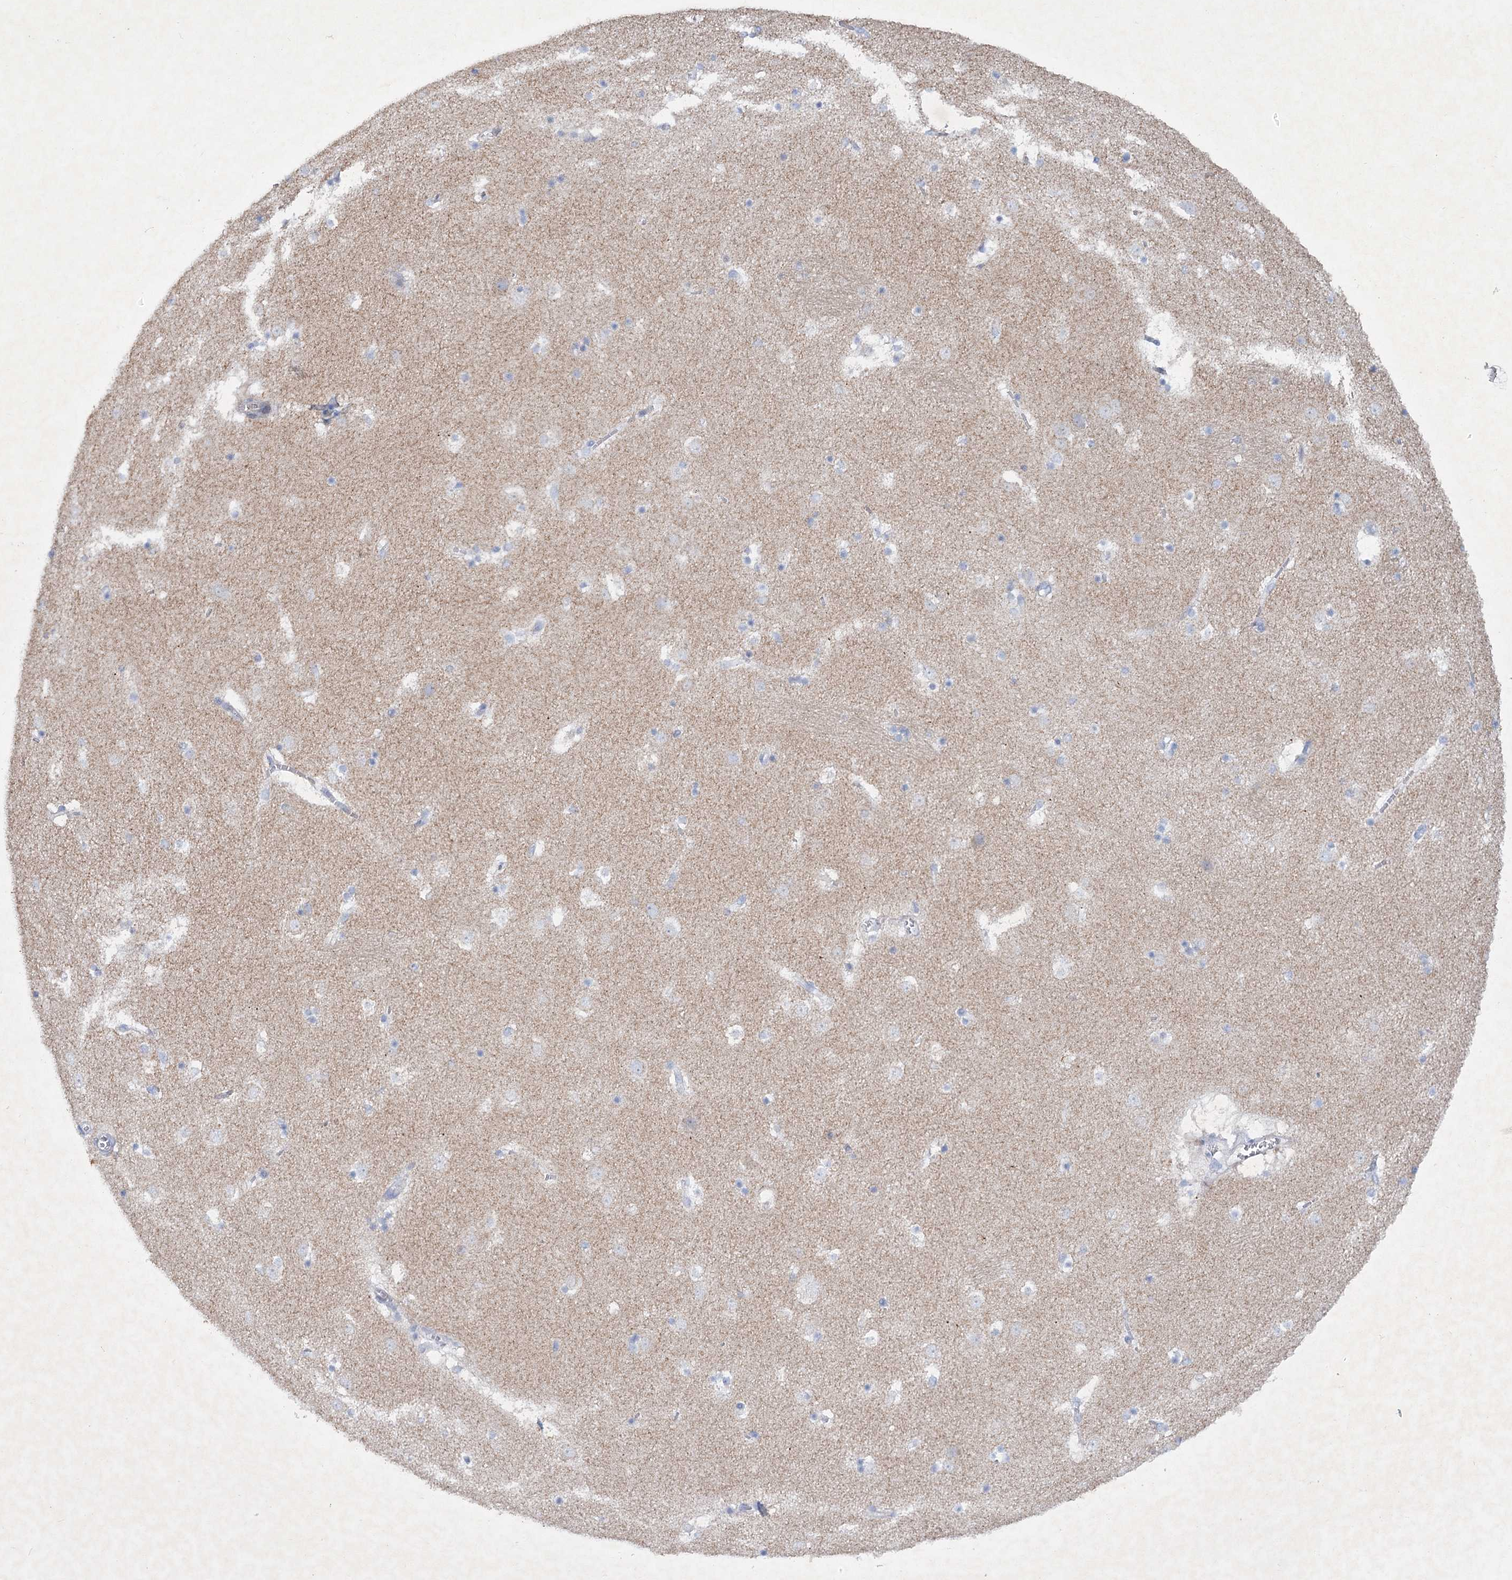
{"staining": {"intensity": "negative", "quantity": "none", "location": "none"}, "tissue": "caudate", "cell_type": "Glial cells", "image_type": "normal", "snomed": [{"axis": "morphology", "description": "Normal tissue, NOS"}, {"axis": "topography", "description": "Lateral ventricle wall"}], "caption": "The histopathology image displays no significant staining in glial cells of caudate.", "gene": "MAP3K13", "patient": {"sex": "male", "age": 45}}